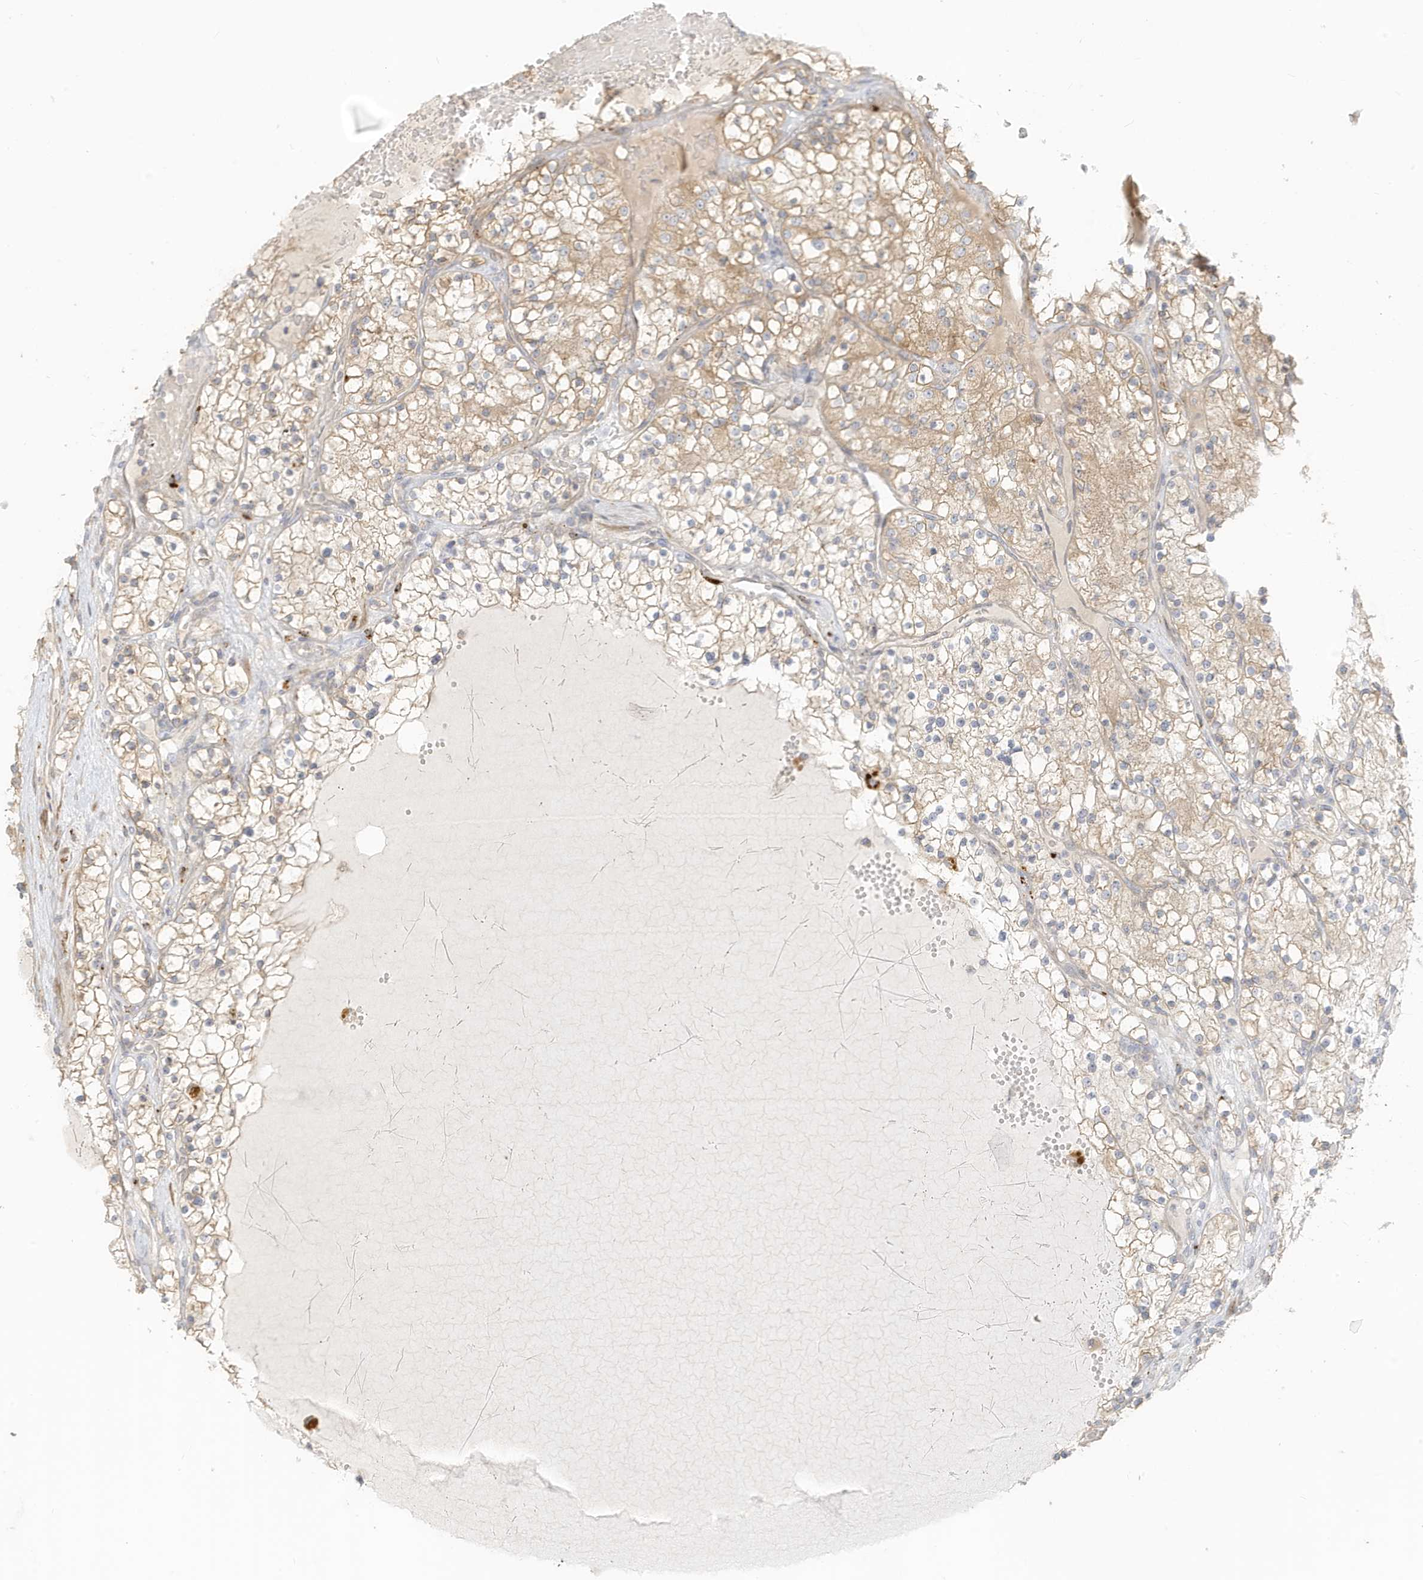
{"staining": {"intensity": "moderate", "quantity": "25%-75%", "location": "cytoplasmic/membranous"}, "tissue": "renal cancer", "cell_type": "Tumor cells", "image_type": "cancer", "snomed": [{"axis": "morphology", "description": "Normal tissue, NOS"}, {"axis": "morphology", "description": "Adenocarcinoma, NOS"}, {"axis": "topography", "description": "Kidney"}], "caption": "Brown immunohistochemical staining in renal cancer reveals moderate cytoplasmic/membranous staining in approximately 25%-75% of tumor cells.", "gene": "MCOLN1", "patient": {"sex": "male", "age": 68}}